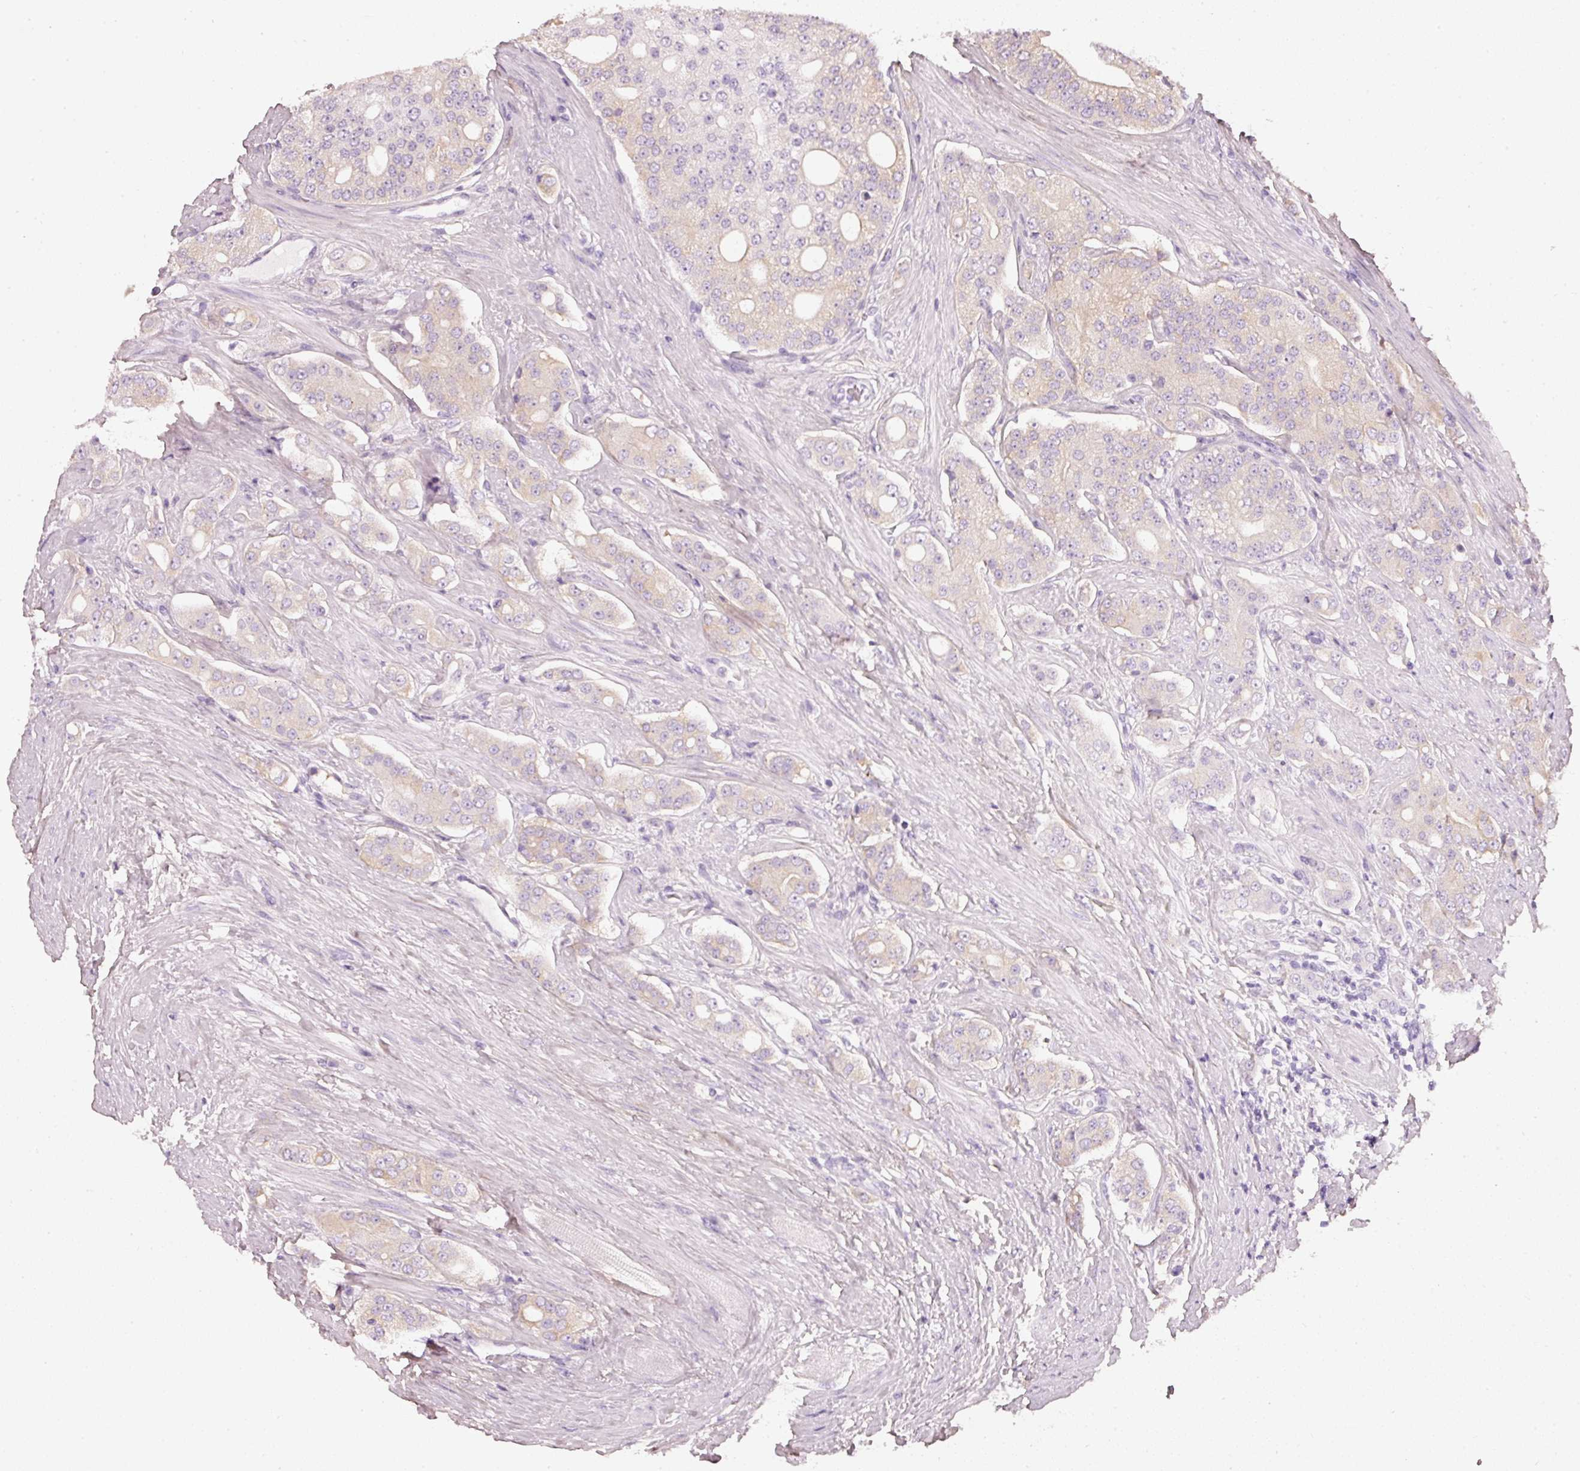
{"staining": {"intensity": "negative", "quantity": "none", "location": "none"}, "tissue": "prostate cancer", "cell_type": "Tumor cells", "image_type": "cancer", "snomed": [{"axis": "morphology", "description": "Adenocarcinoma, High grade"}, {"axis": "topography", "description": "Prostate"}], "caption": "Tumor cells are negative for brown protein staining in adenocarcinoma (high-grade) (prostate). The staining is performed using DAB brown chromogen with nuclei counter-stained in using hematoxylin.", "gene": "PDXDC1", "patient": {"sex": "male", "age": 71}}